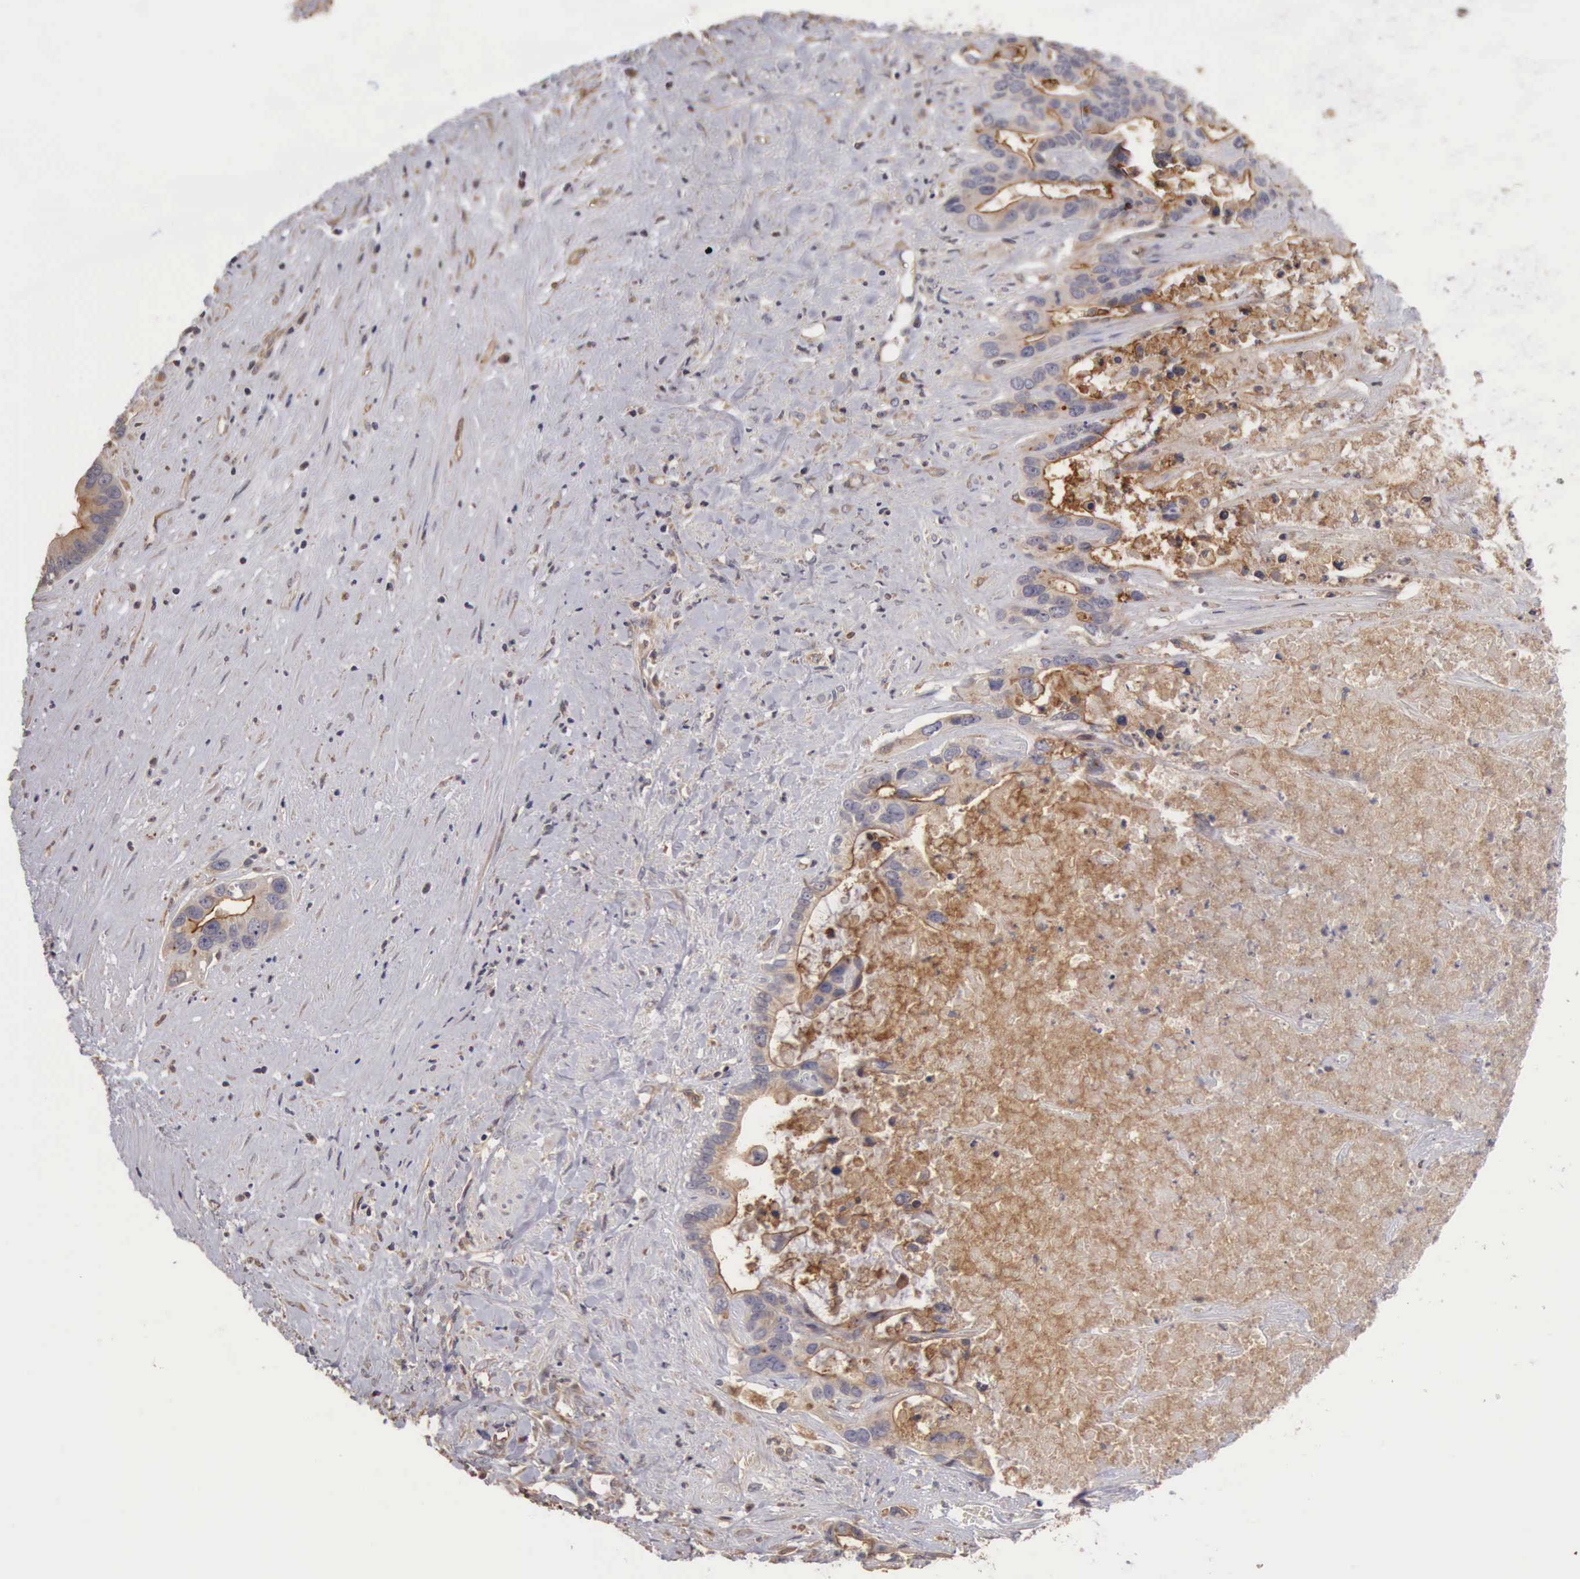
{"staining": {"intensity": "negative", "quantity": "none", "location": "none"}, "tissue": "liver cancer", "cell_type": "Tumor cells", "image_type": "cancer", "snomed": [{"axis": "morphology", "description": "Cholangiocarcinoma"}, {"axis": "topography", "description": "Liver"}], "caption": "IHC image of human cholangiocarcinoma (liver) stained for a protein (brown), which shows no positivity in tumor cells.", "gene": "BMX", "patient": {"sex": "female", "age": 65}}